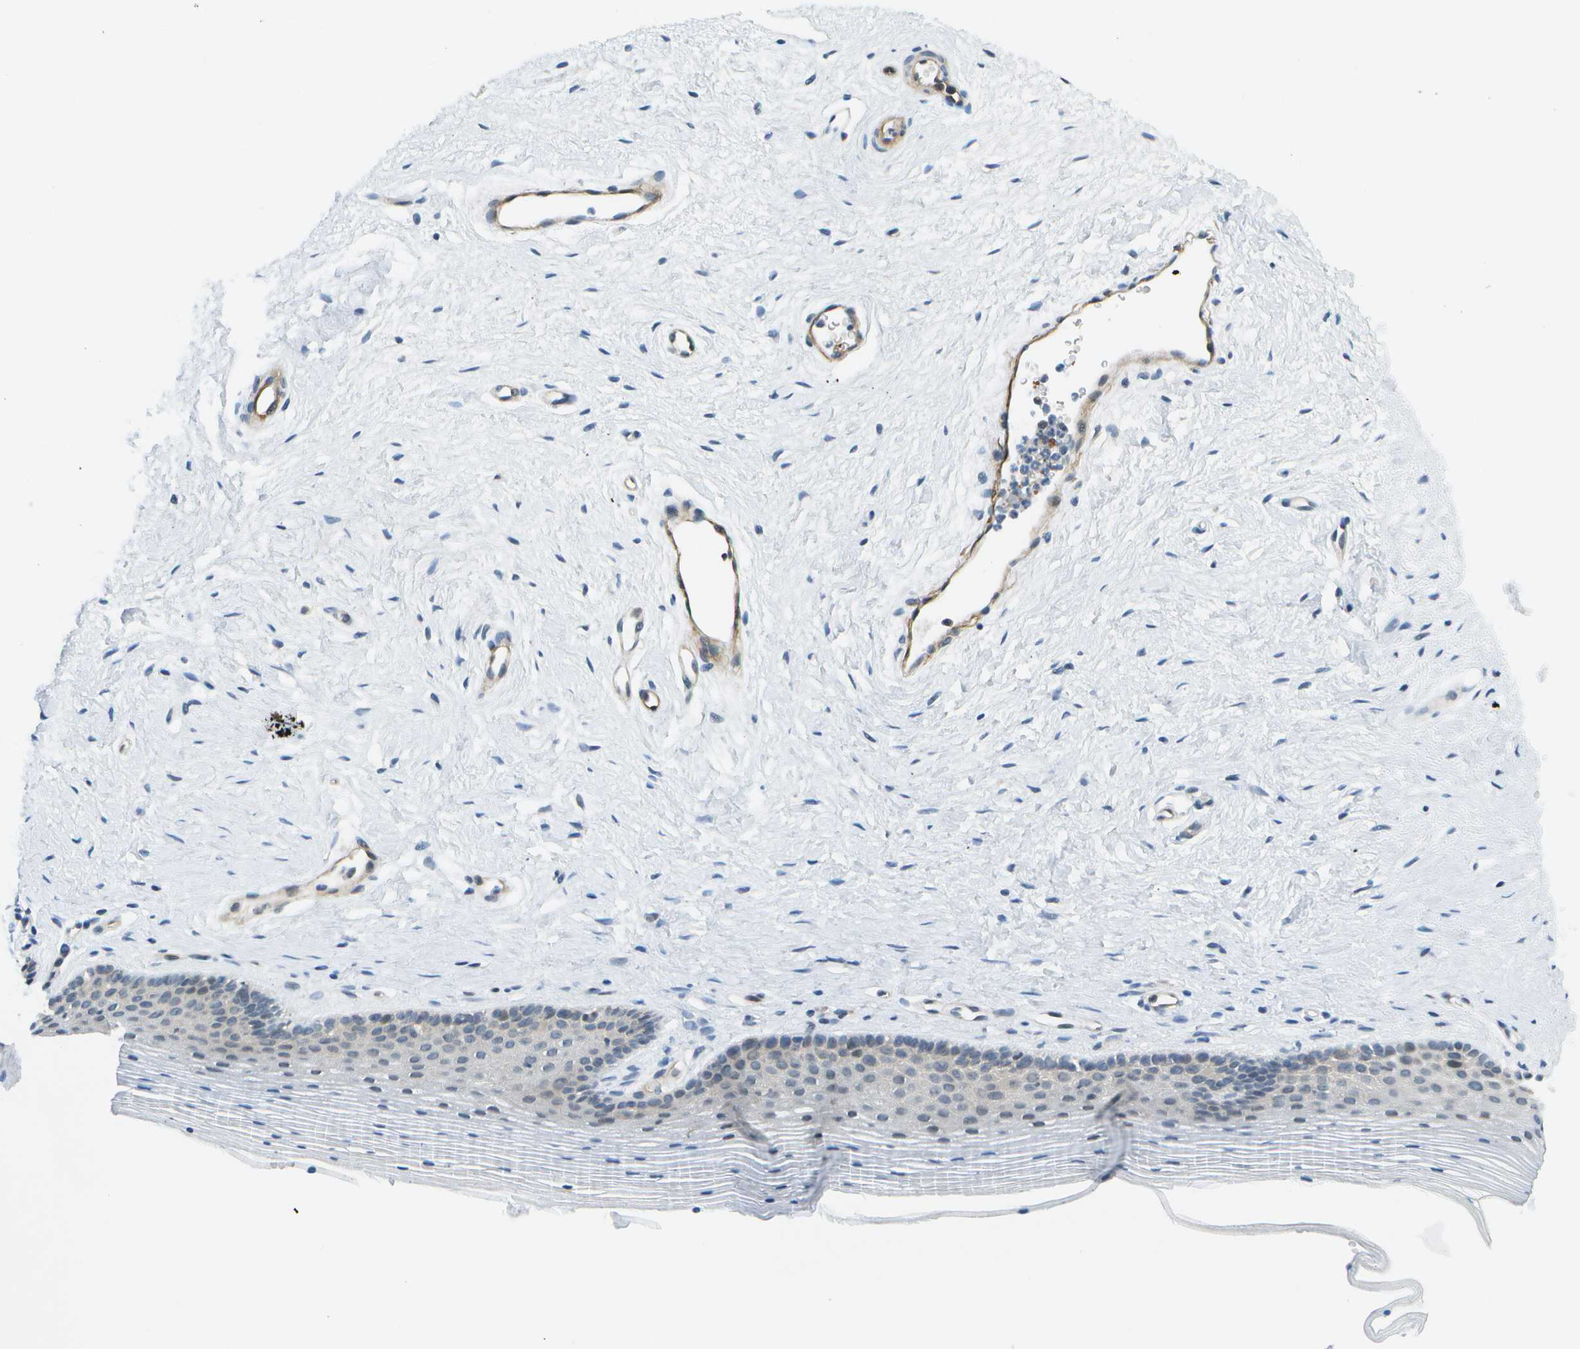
{"staining": {"intensity": "negative", "quantity": "none", "location": "none"}, "tissue": "vagina", "cell_type": "Squamous epithelial cells", "image_type": "normal", "snomed": [{"axis": "morphology", "description": "Normal tissue, NOS"}, {"axis": "topography", "description": "Vagina"}], "caption": "This is an immunohistochemistry (IHC) photomicrograph of unremarkable vagina. There is no expression in squamous epithelial cells.", "gene": "KIAA0040", "patient": {"sex": "female", "age": 32}}